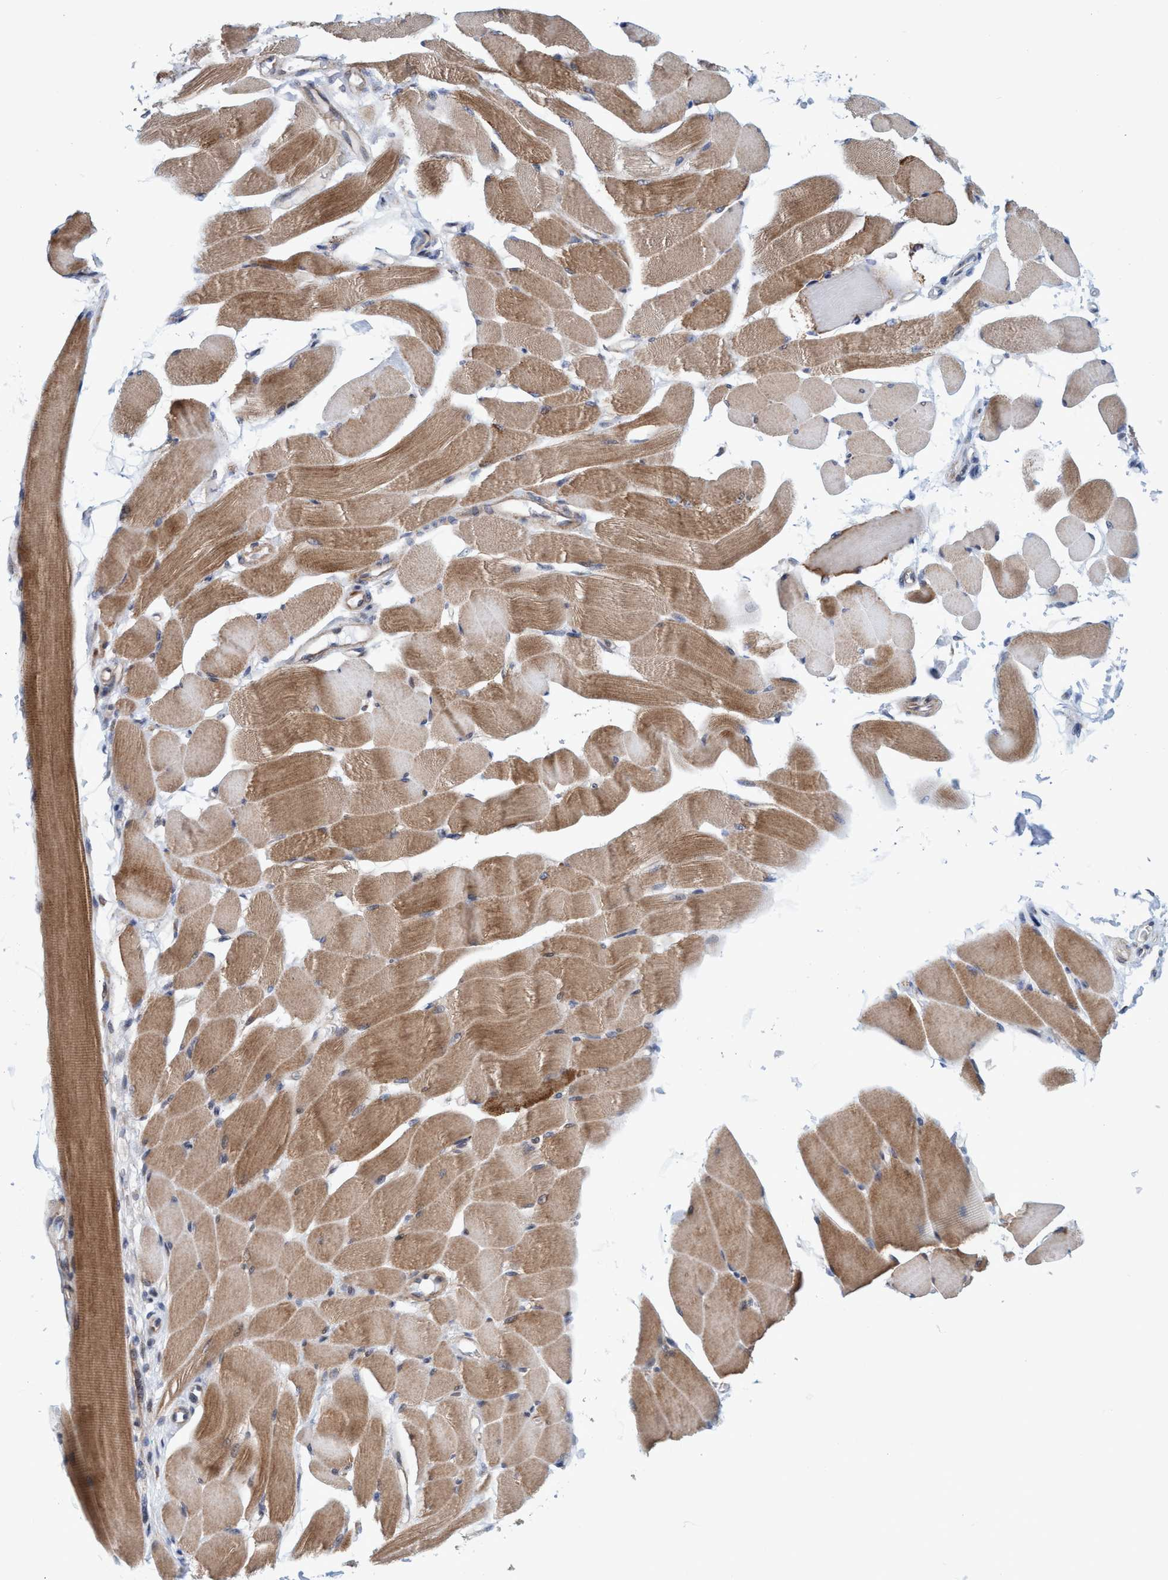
{"staining": {"intensity": "moderate", "quantity": ">75%", "location": "cytoplasmic/membranous"}, "tissue": "skeletal muscle", "cell_type": "Myocytes", "image_type": "normal", "snomed": [{"axis": "morphology", "description": "Normal tissue, NOS"}, {"axis": "topography", "description": "Skeletal muscle"}, {"axis": "topography", "description": "Peripheral nerve tissue"}], "caption": "Protein staining demonstrates moderate cytoplasmic/membranous expression in approximately >75% of myocytes in benign skeletal muscle.", "gene": "POLR1F", "patient": {"sex": "female", "age": 84}}